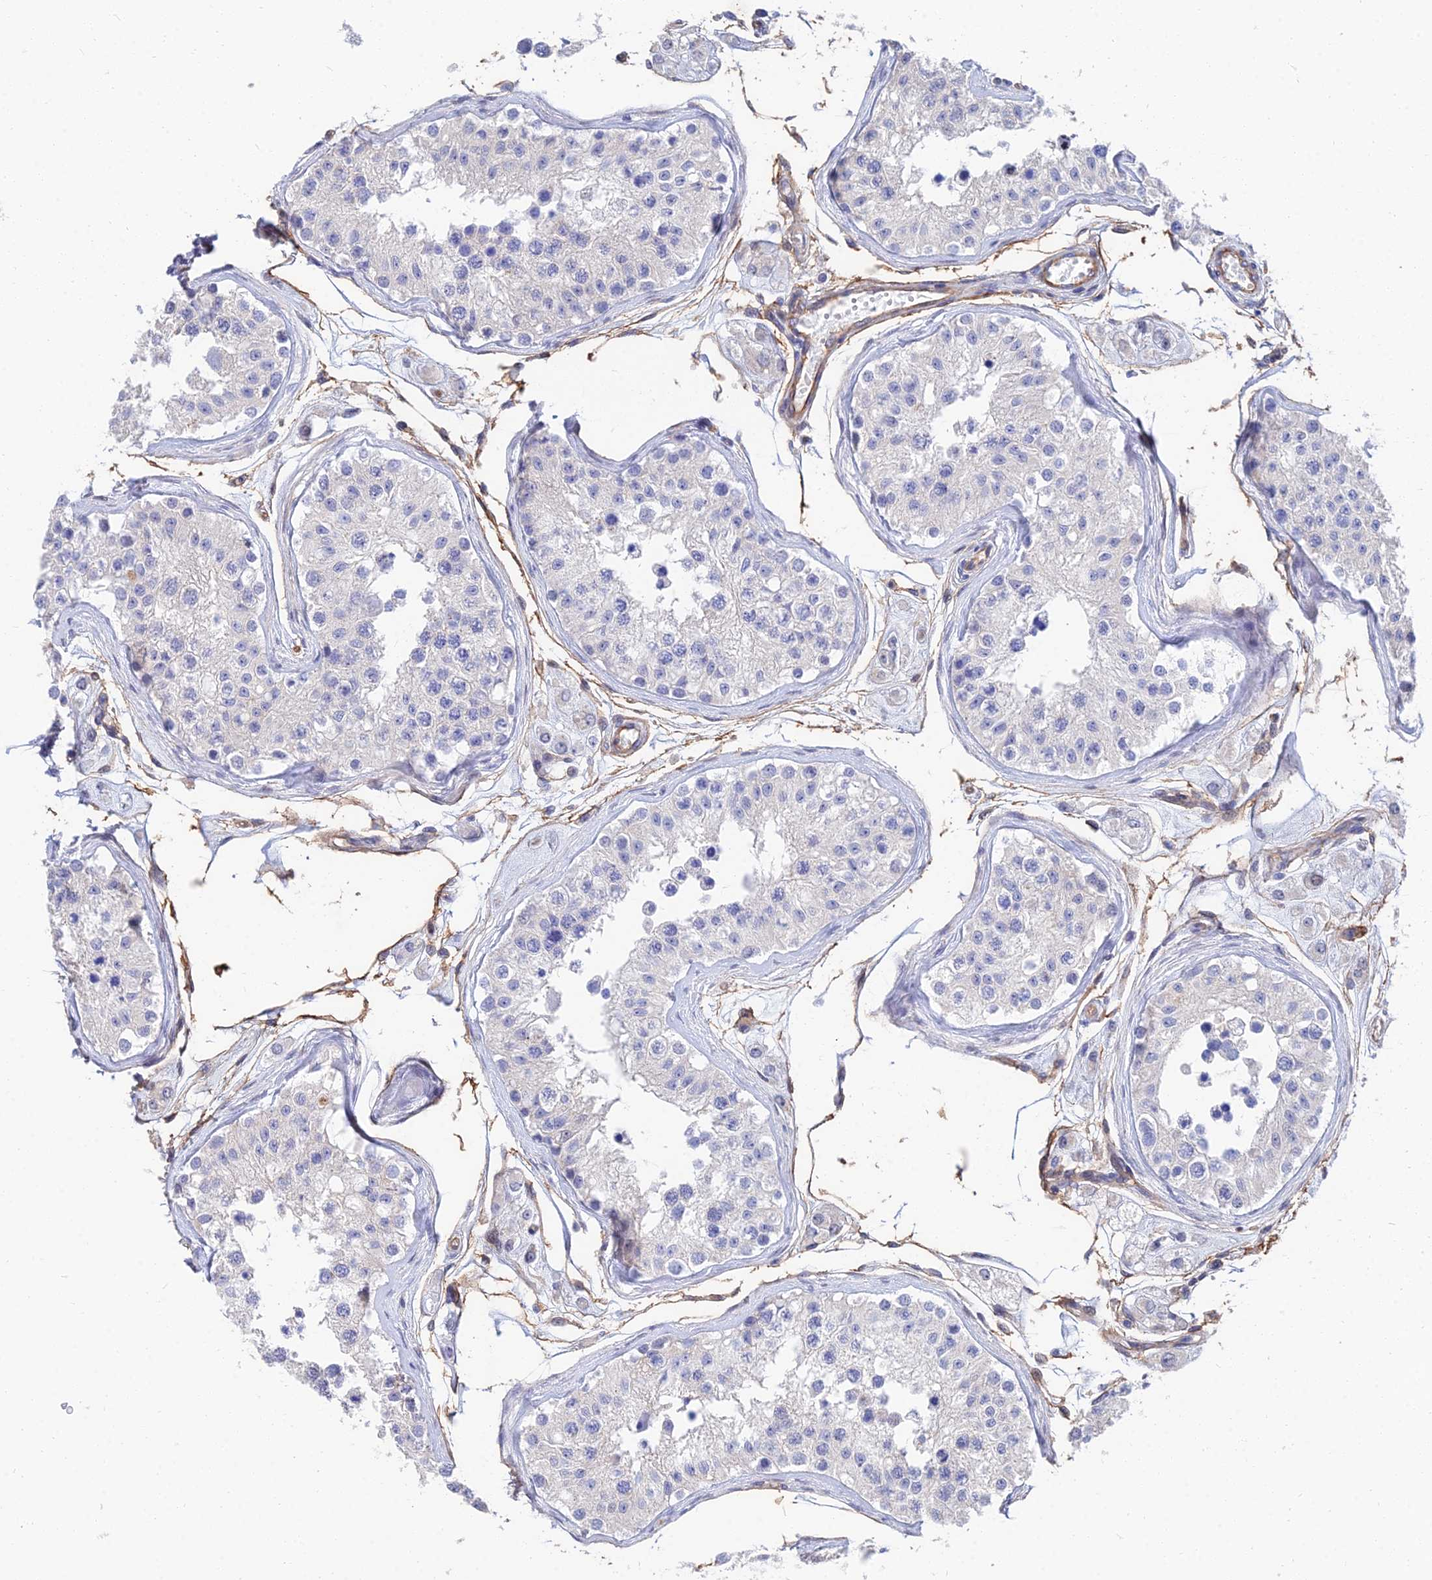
{"staining": {"intensity": "negative", "quantity": "none", "location": "none"}, "tissue": "testis", "cell_type": "Cells in seminiferous ducts", "image_type": "normal", "snomed": [{"axis": "morphology", "description": "Normal tissue, NOS"}, {"axis": "morphology", "description": "Adenocarcinoma, metastatic, NOS"}, {"axis": "topography", "description": "Testis"}], "caption": "Cells in seminiferous ducts show no significant staining in normal testis. The staining is performed using DAB brown chromogen with nuclei counter-stained in using hematoxylin.", "gene": "TRIM43B", "patient": {"sex": "male", "age": 26}}